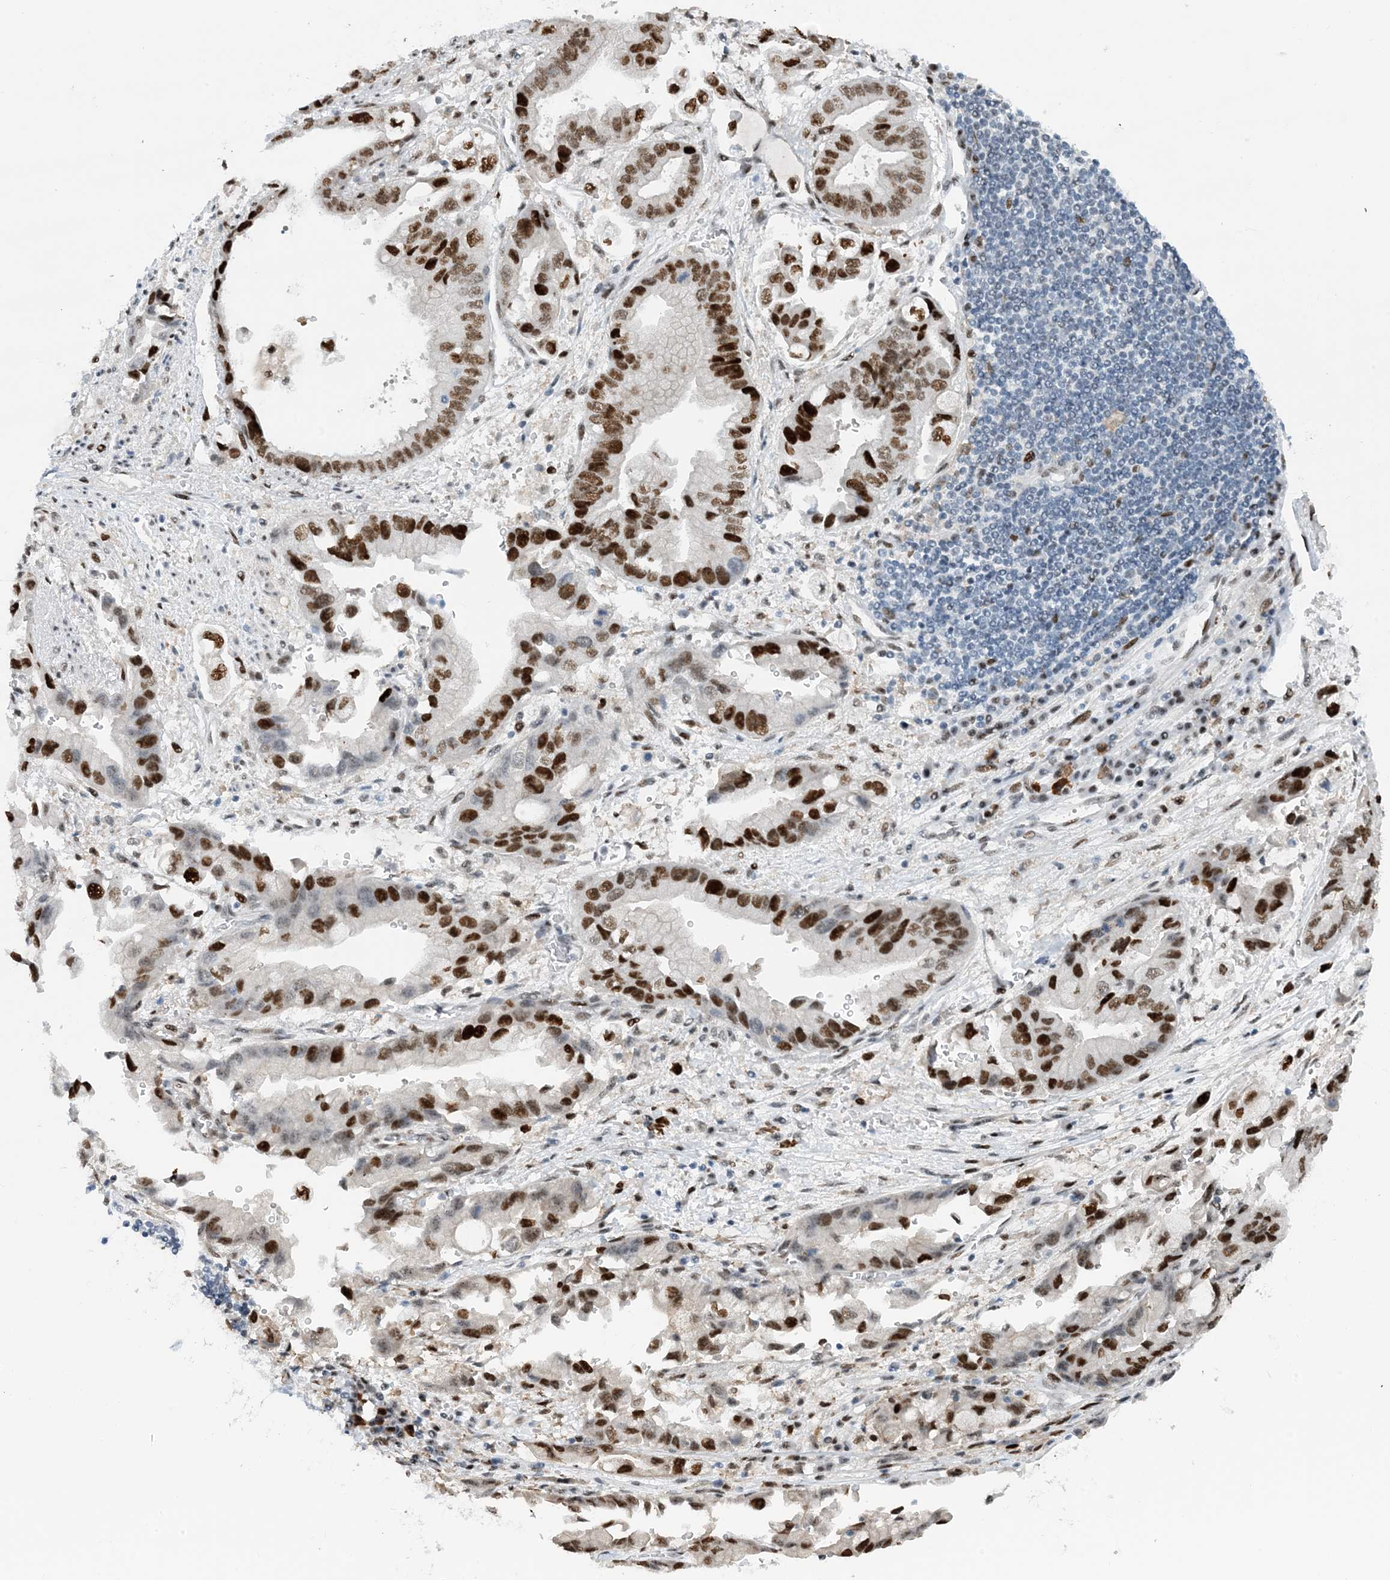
{"staining": {"intensity": "strong", "quantity": ">75%", "location": "nuclear"}, "tissue": "stomach cancer", "cell_type": "Tumor cells", "image_type": "cancer", "snomed": [{"axis": "morphology", "description": "Adenocarcinoma, NOS"}, {"axis": "topography", "description": "Stomach"}], "caption": "Stomach cancer tissue demonstrates strong nuclear staining in approximately >75% of tumor cells", "gene": "HEMK1", "patient": {"sex": "male", "age": 62}}